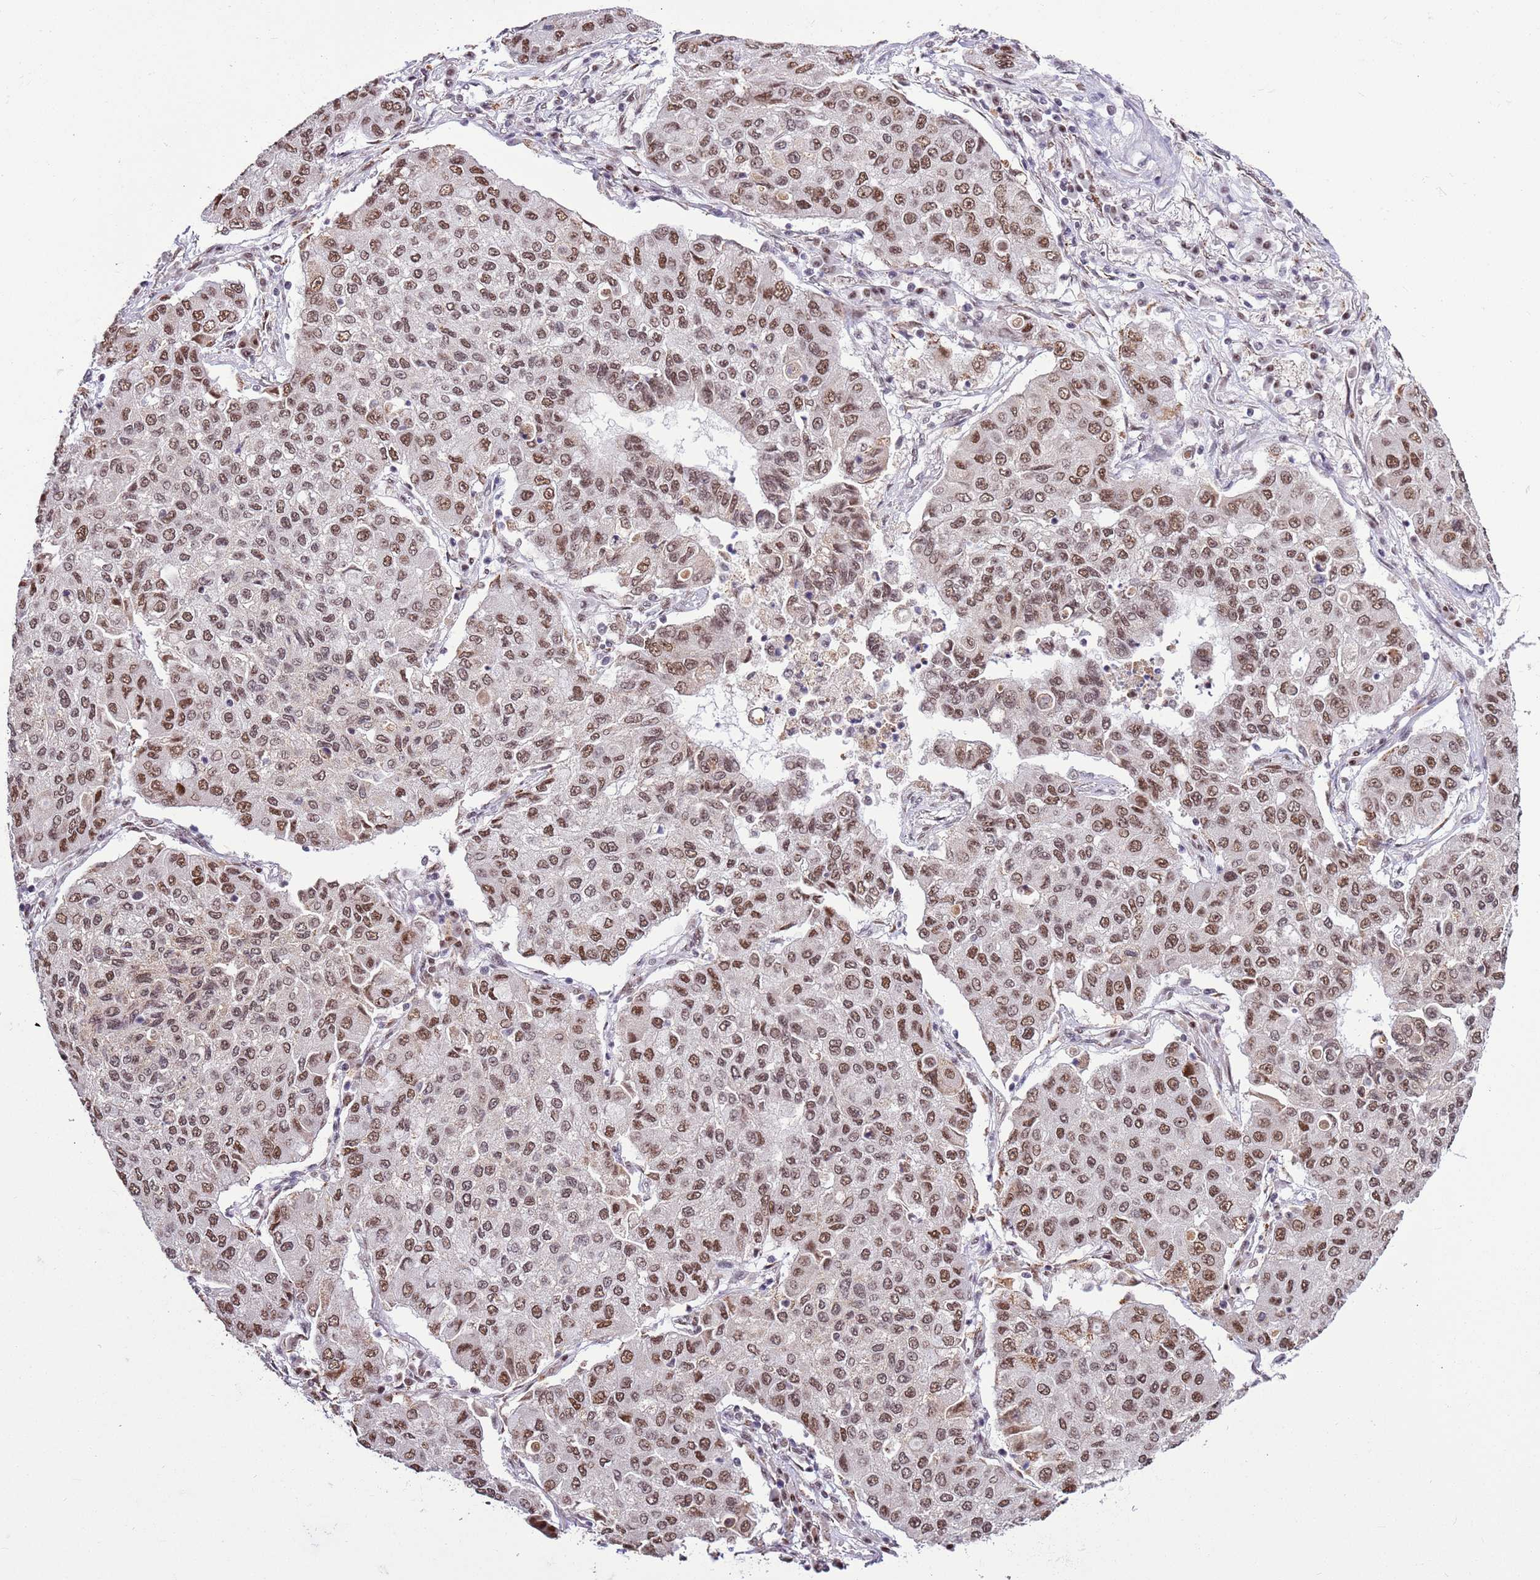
{"staining": {"intensity": "moderate", "quantity": ">75%", "location": "nuclear"}, "tissue": "lung cancer", "cell_type": "Tumor cells", "image_type": "cancer", "snomed": [{"axis": "morphology", "description": "Squamous cell carcinoma, NOS"}, {"axis": "topography", "description": "Lung"}], "caption": "The immunohistochemical stain highlights moderate nuclear expression in tumor cells of lung cancer tissue. The staining was performed using DAB (3,3'-diaminobenzidine), with brown indicating positive protein expression. Nuclei are stained blue with hematoxylin.", "gene": "AKAP8L", "patient": {"sex": "male", "age": 74}}